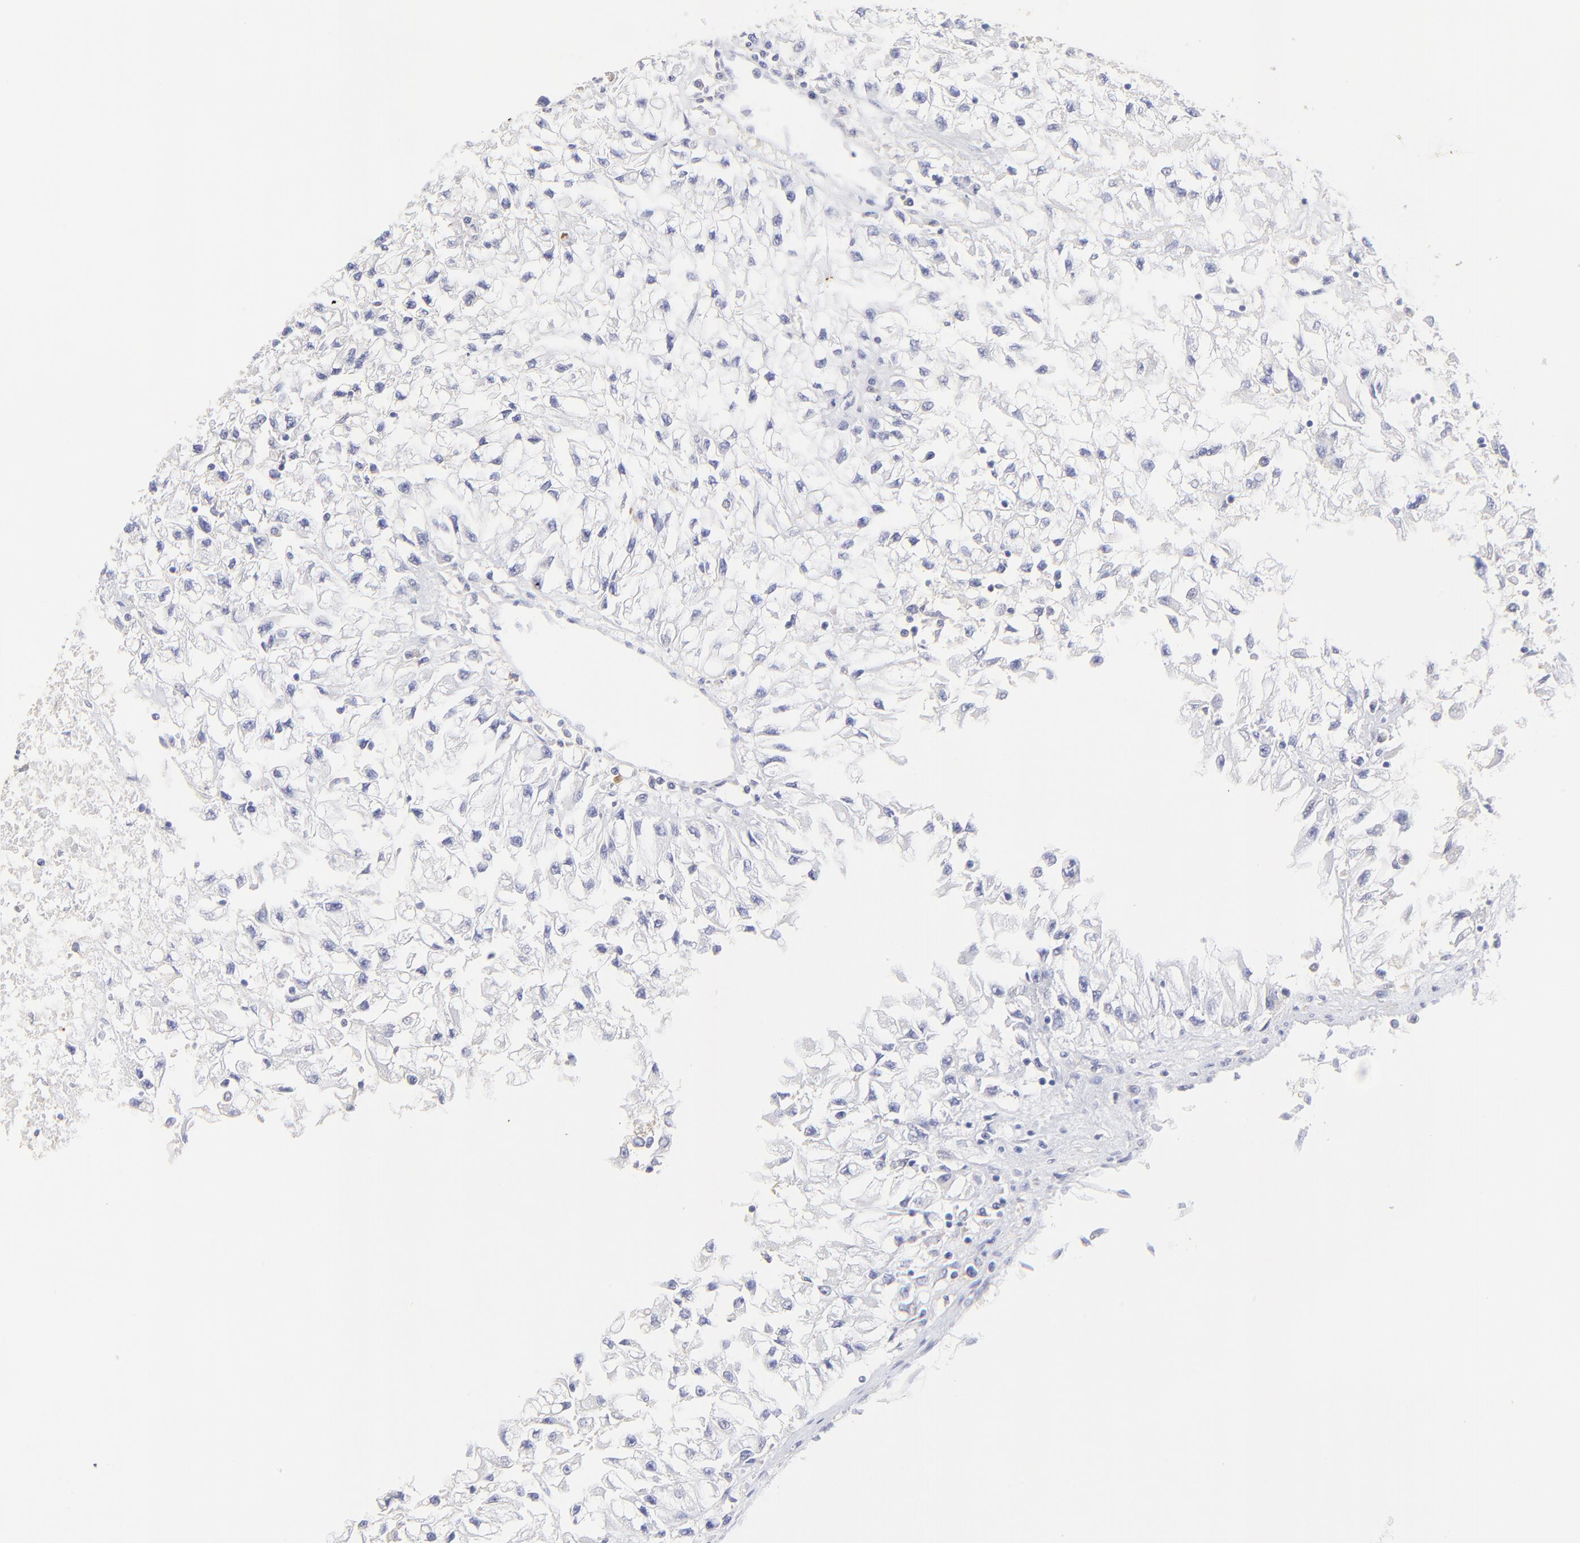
{"staining": {"intensity": "negative", "quantity": "none", "location": "none"}, "tissue": "renal cancer", "cell_type": "Tumor cells", "image_type": "cancer", "snomed": [{"axis": "morphology", "description": "Adenocarcinoma, NOS"}, {"axis": "topography", "description": "Kidney"}], "caption": "Protein analysis of renal adenocarcinoma reveals no significant staining in tumor cells.", "gene": "LHFPL1", "patient": {"sex": "male", "age": 59}}